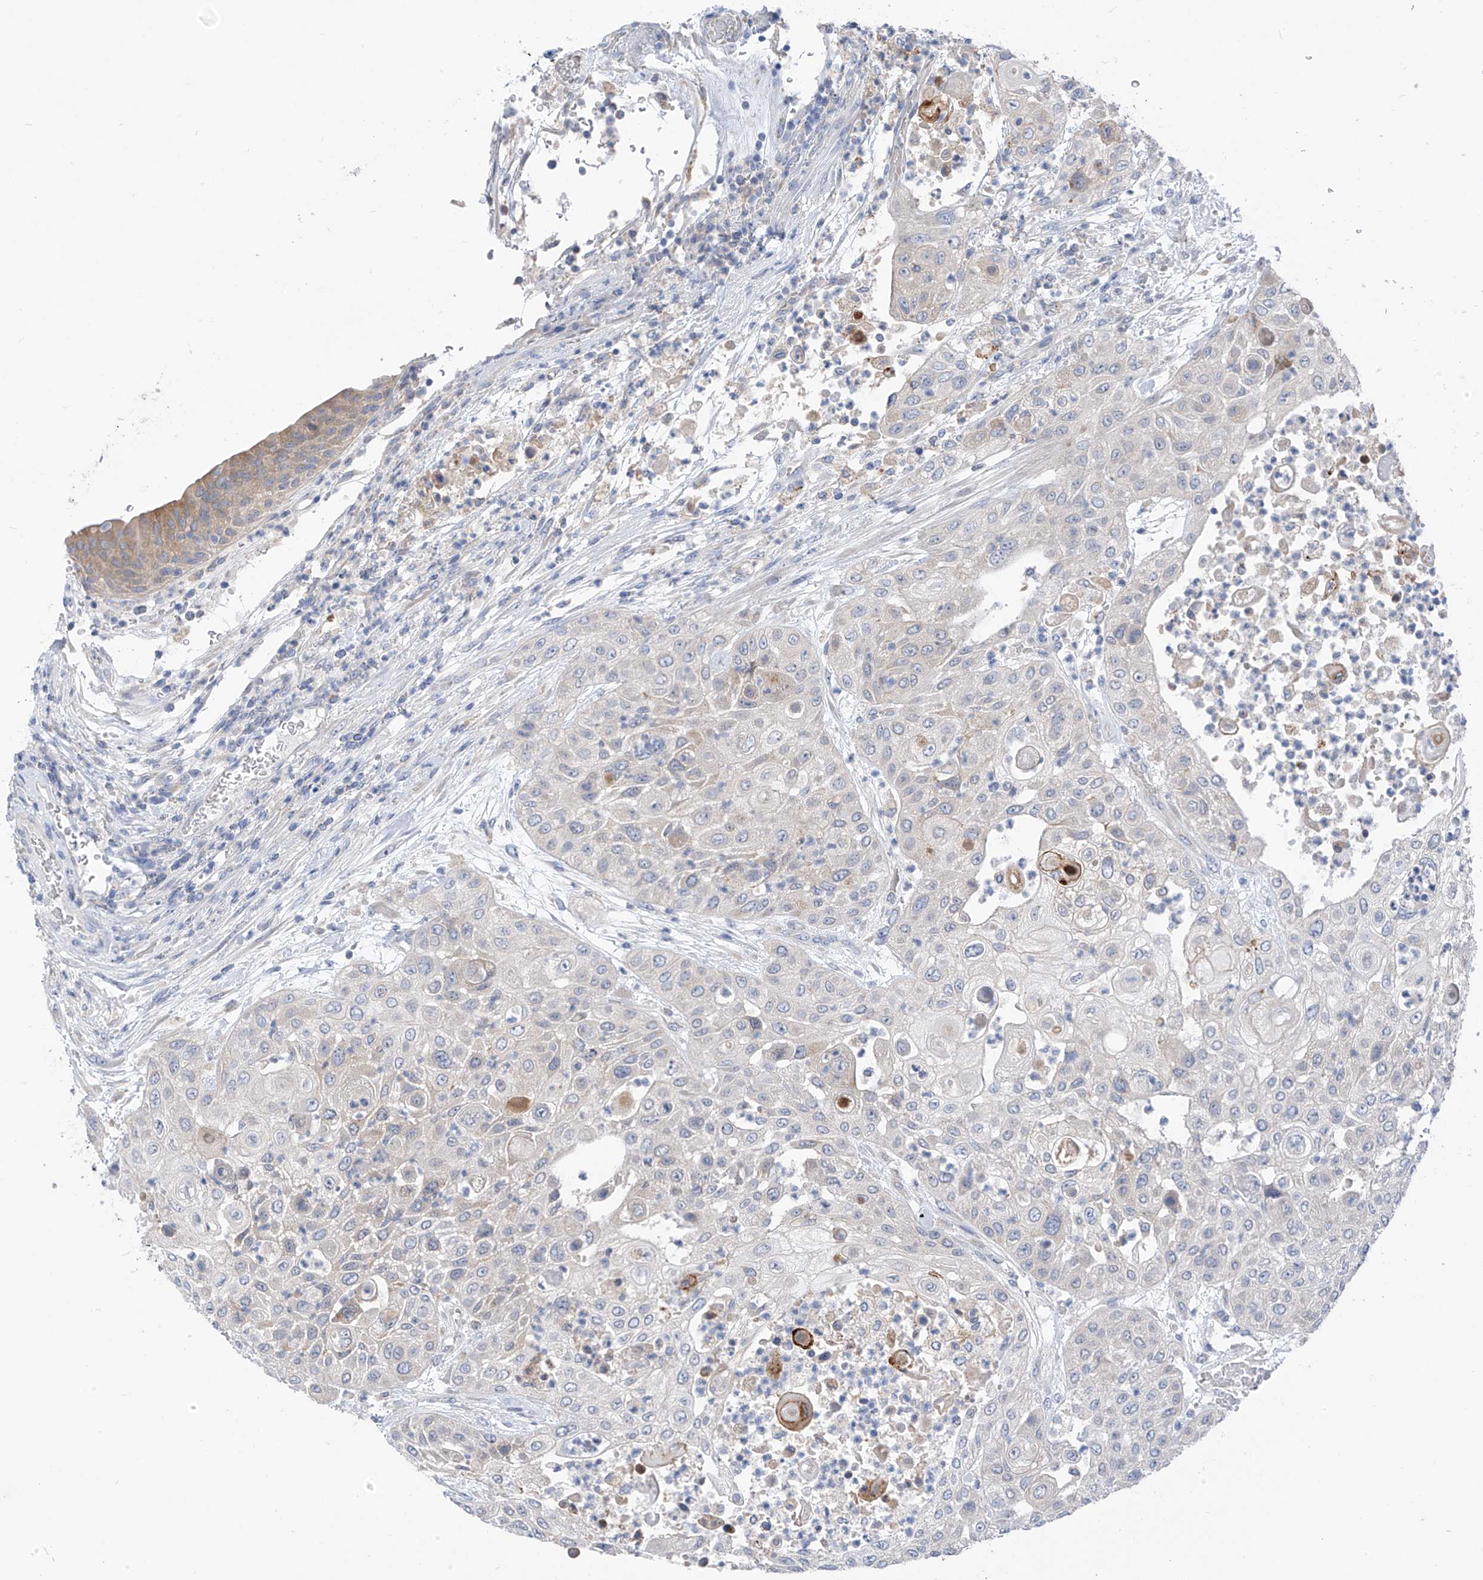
{"staining": {"intensity": "negative", "quantity": "none", "location": "none"}, "tissue": "urothelial cancer", "cell_type": "Tumor cells", "image_type": "cancer", "snomed": [{"axis": "morphology", "description": "Urothelial carcinoma, High grade"}, {"axis": "topography", "description": "Urinary bladder"}], "caption": "This micrograph is of high-grade urothelial carcinoma stained with IHC to label a protein in brown with the nuclei are counter-stained blue. There is no expression in tumor cells.", "gene": "LDAH", "patient": {"sex": "female", "age": 79}}